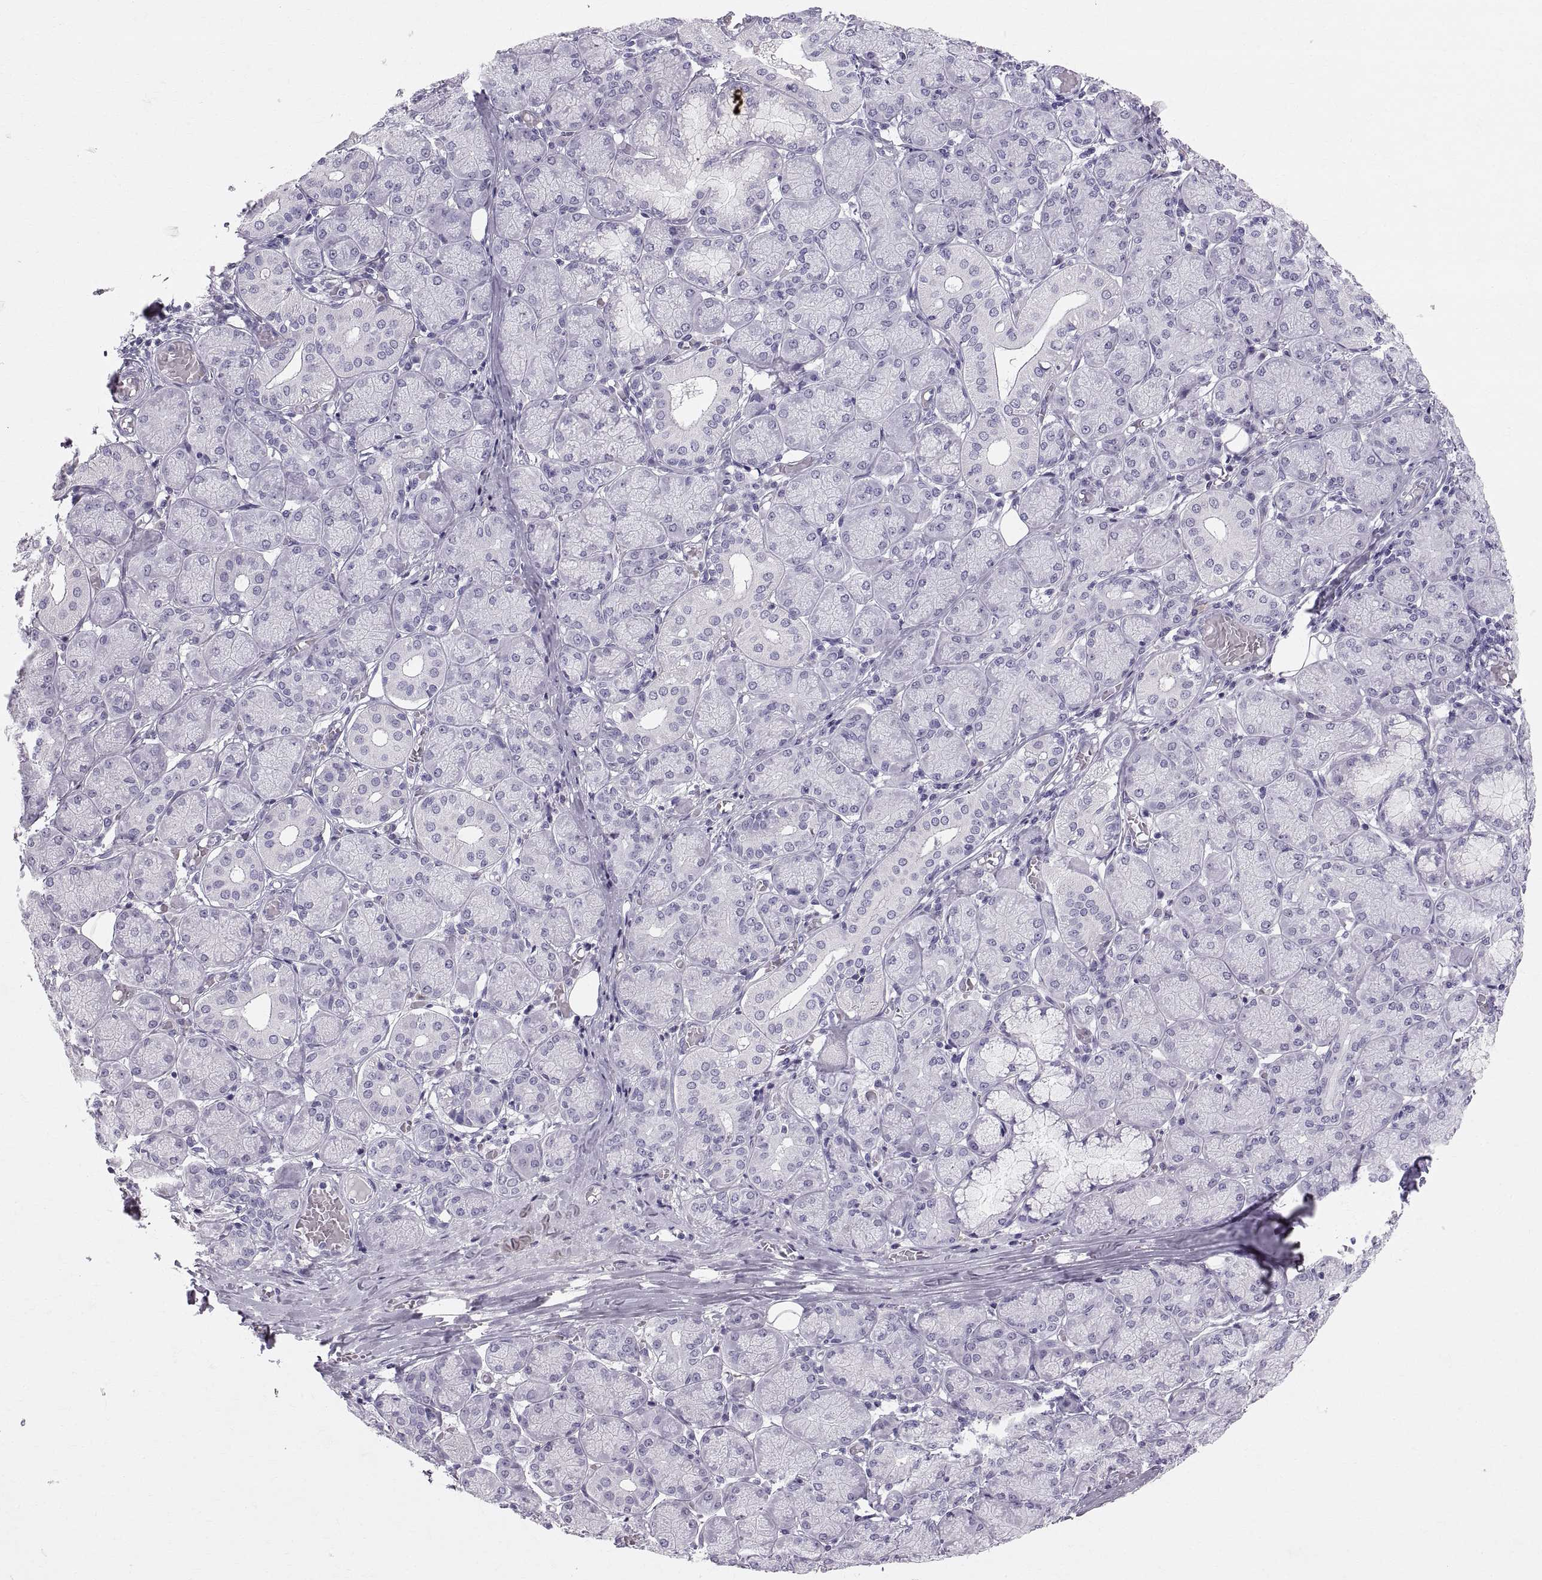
{"staining": {"intensity": "negative", "quantity": "none", "location": "none"}, "tissue": "salivary gland", "cell_type": "Glandular cells", "image_type": "normal", "snomed": [{"axis": "morphology", "description": "Normal tissue, NOS"}, {"axis": "topography", "description": "Salivary gland"}, {"axis": "topography", "description": "Peripheral nerve tissue"}], "caption": "Immunohistochemistry (IHC) of unremarkable salivary gland exhibits no staining in glandular cells. Brightfield microscopy of immunohistochemistry stained with DAB (3,3'-diaminobenzidine) (brown) and hematoxylin (blue), captured at high magnification.", "gene": "SLC22A6", "patient": {"sex": "female", "age": 24}}